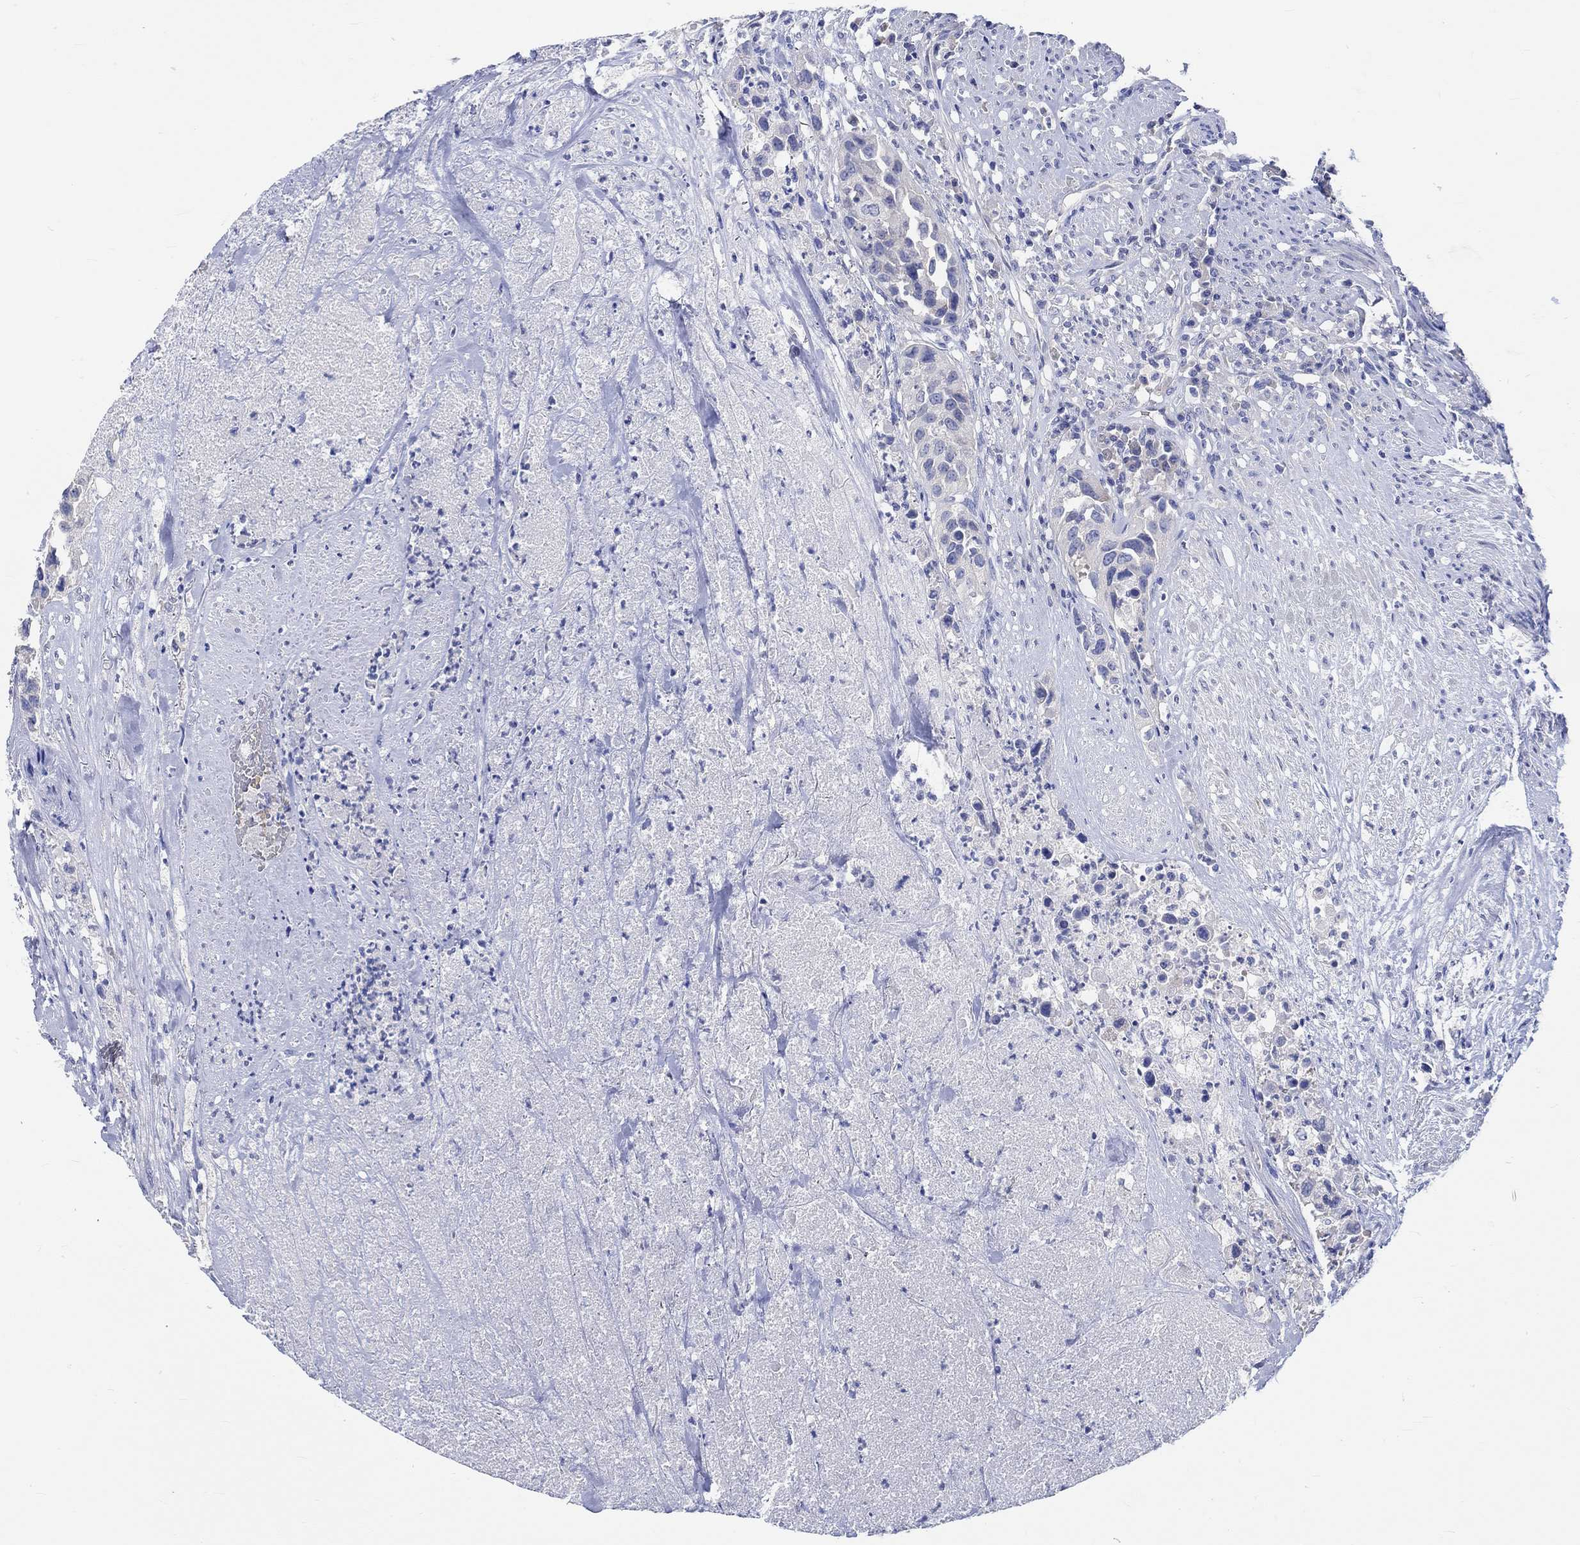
{"staining": {"intensity": "negative", "quantity": "none", "location": "none"}, "tissue": "urothelial cancer", "cell_type": "Tumor cells", "image_type": "cancer", "snomed": [{"axis": "morphology", "description": "Urothelial carcinoma, High grade"}, {"axis": "topography", "description": "Urinary bladder"}], "caption": "Micrograph shows no significant protein staining in tumor cells of urothelial carcinoma (high-grade).", "gene": "KCNA1", "patient": {"sex": "female", "age": 73}}